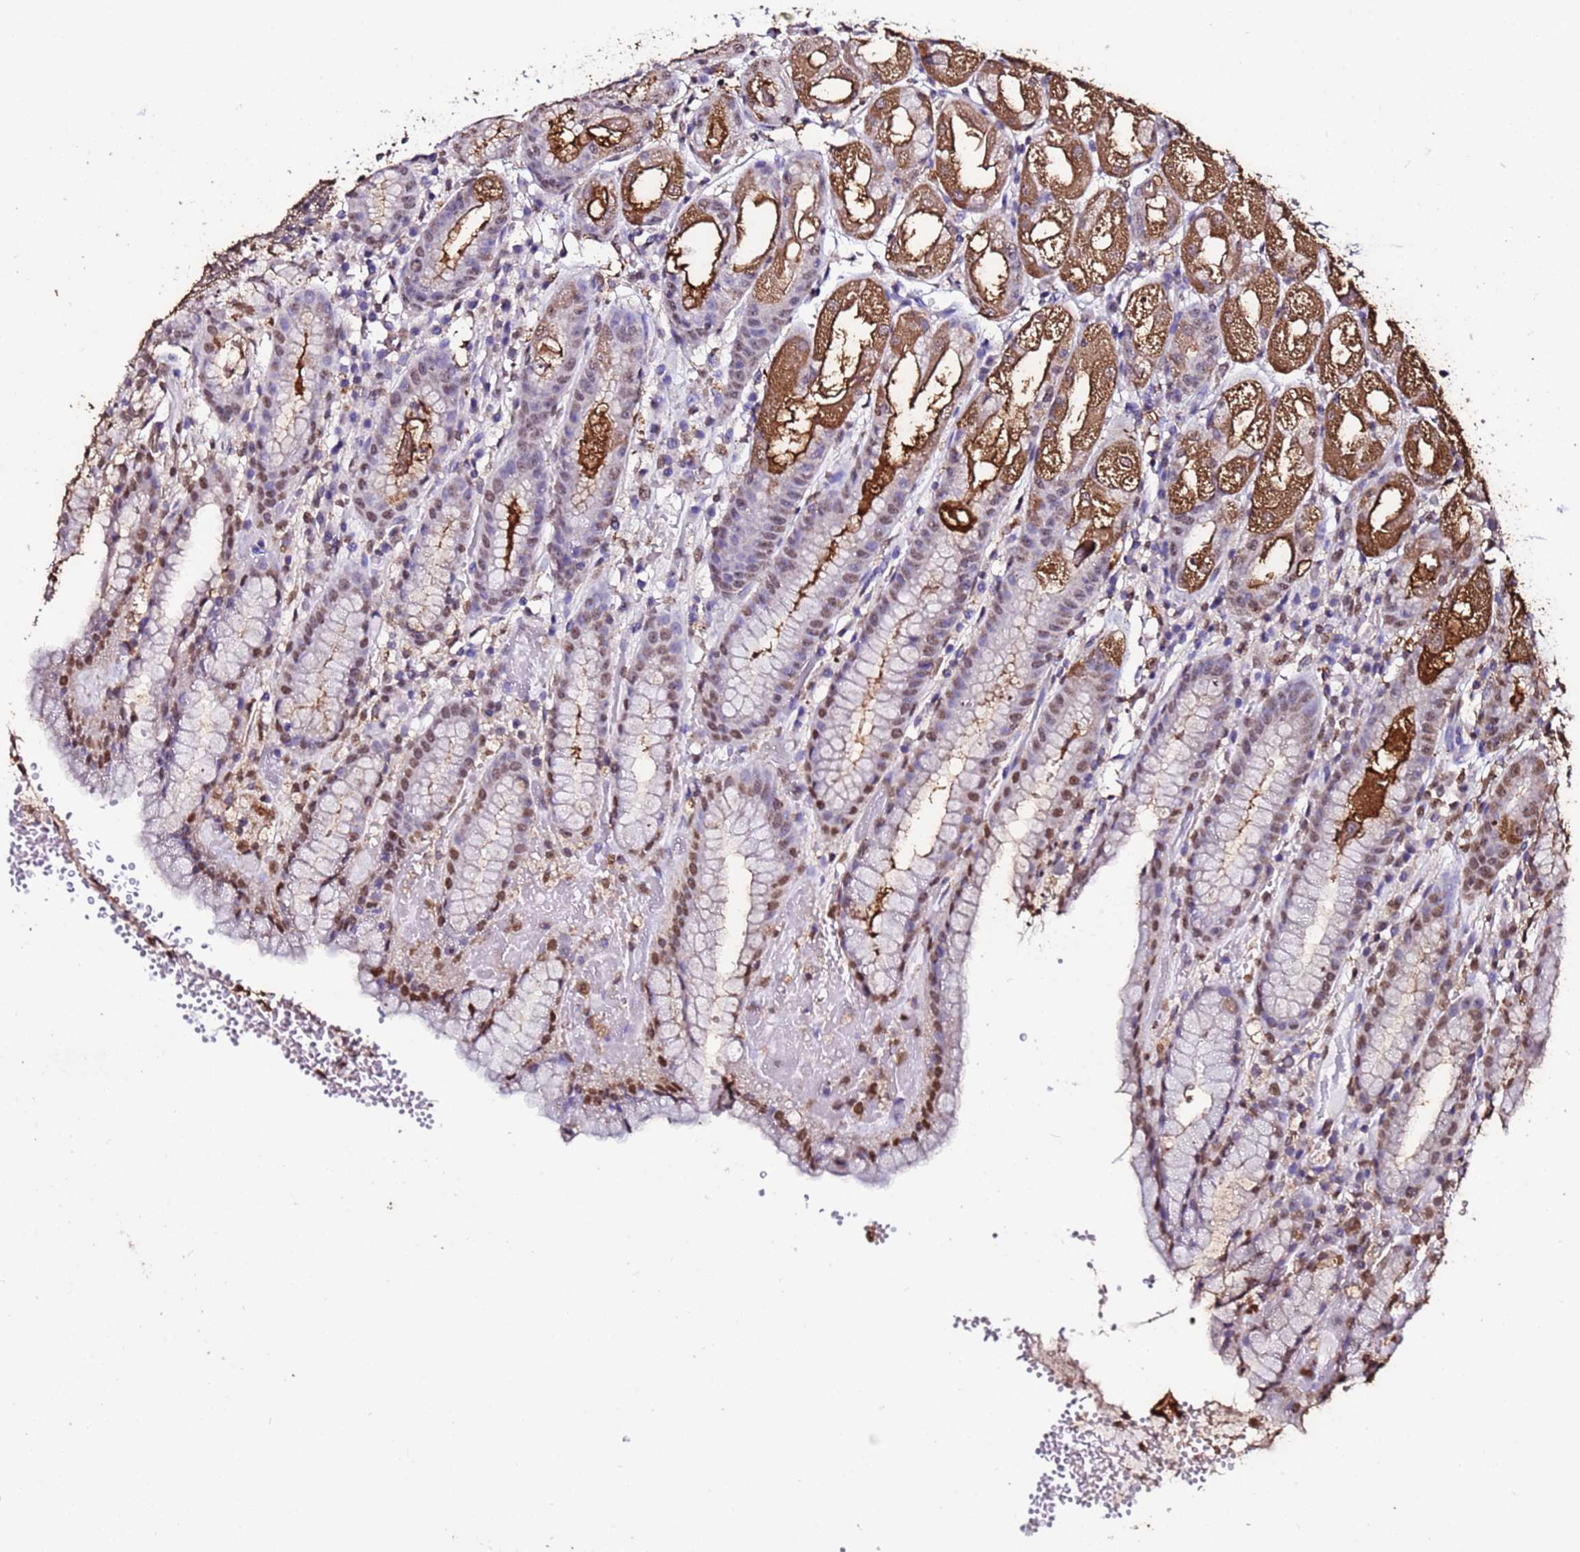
{"staining": {"intensity": "strong", "quantity": ">75%", "location": "cytoplasmic/membranous,nuclear"}, "tissue": "stomach", "cell_type": "Glandular cells", "image_type": "normal", "snomed": [{"axis": "morphology", "description": "Normal tissue, NOS"}, {"axis": "topography", "description": "Stomach, upper"}], "caption": "A high-resolution histopathology image shows IHC staining of unremarkable stomach, which exhibits strong cytoplasmic/membranous,nuclear positivity in approximately >75% of glandular cells.", "gene": "TRIP6", "patient": {"sex": "male", "age": 52}}